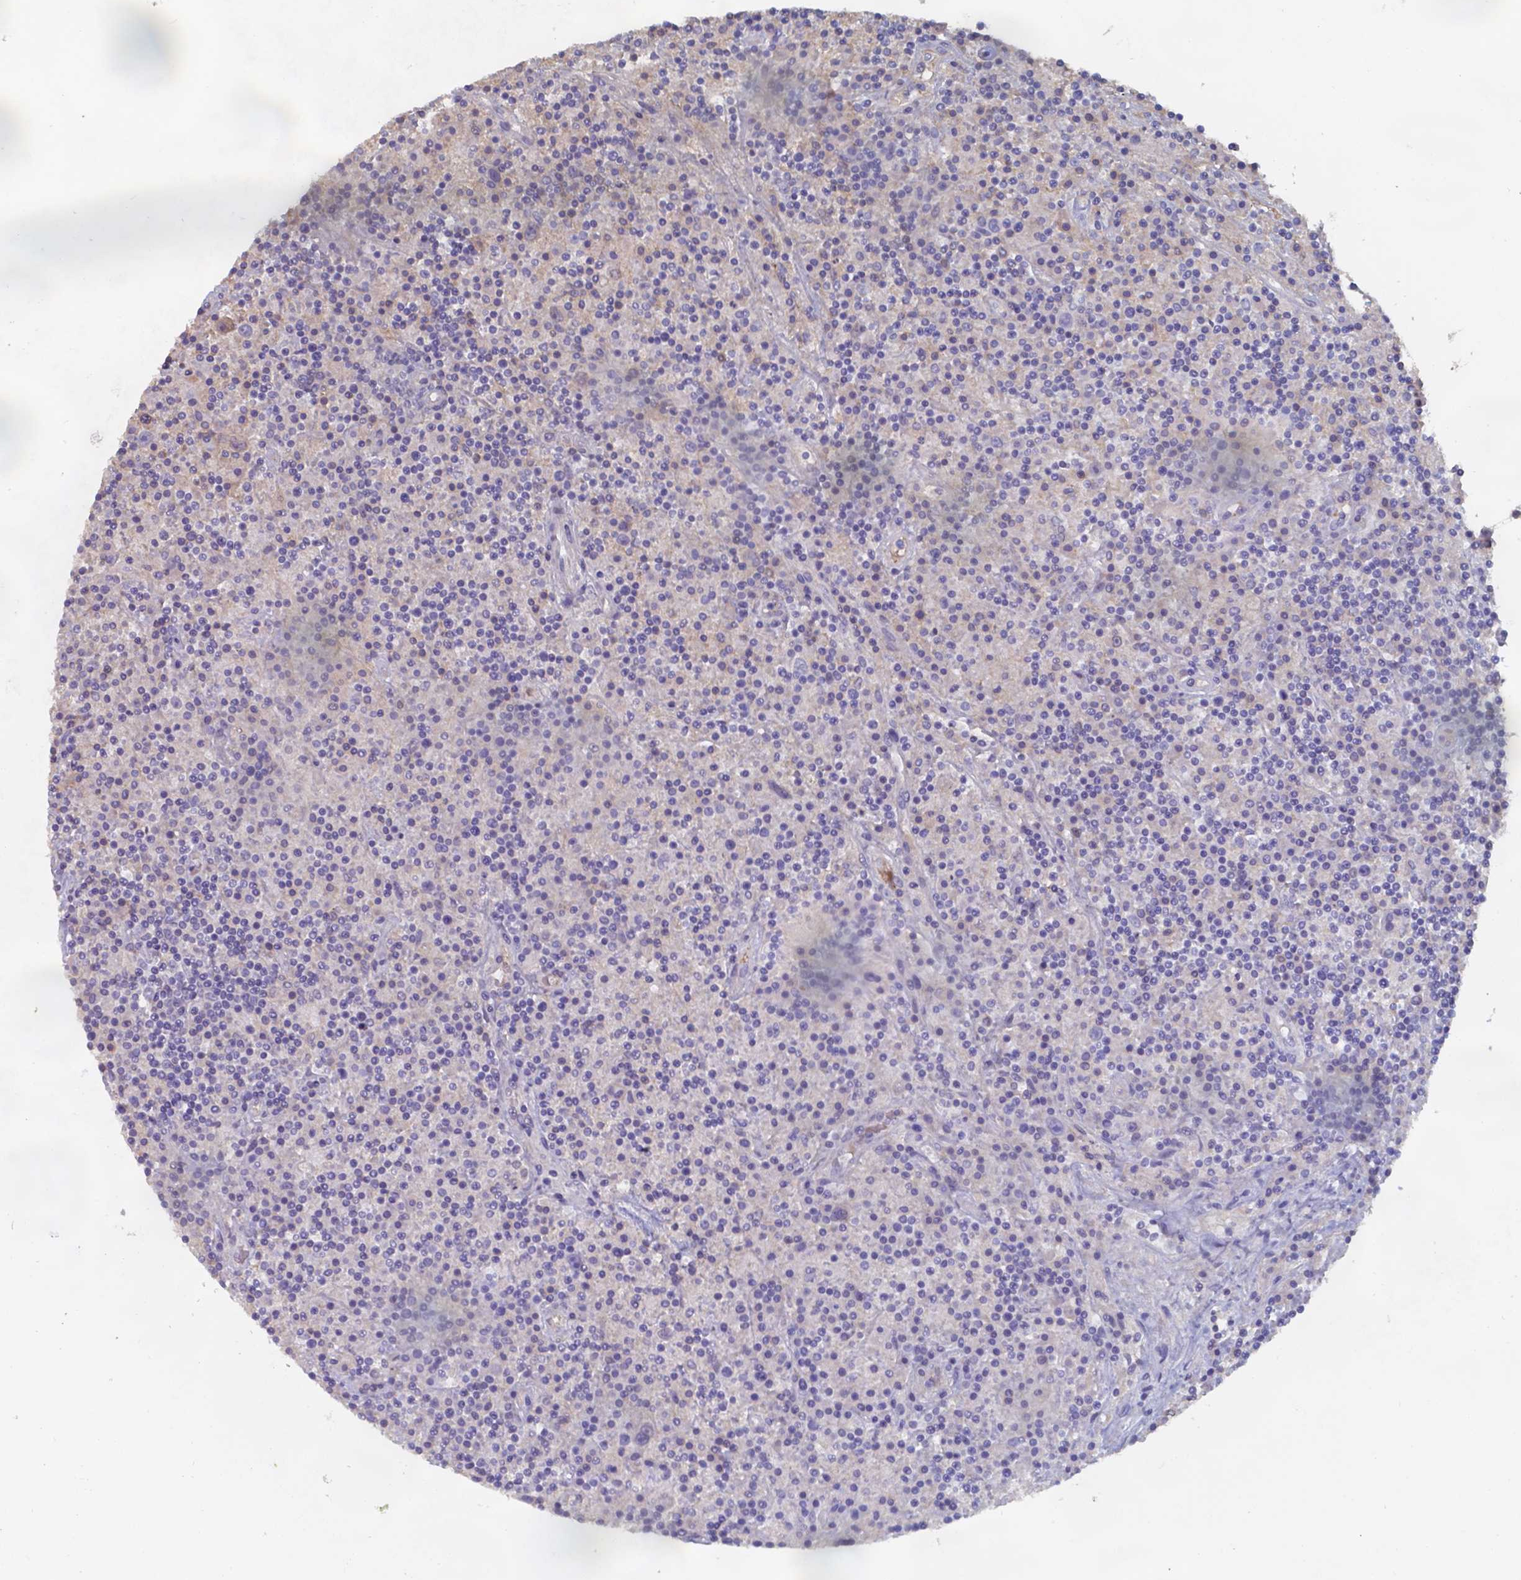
{"staining": {"intensity": "negative", "quantity": "none", "location": "none"}, "tissue": "lymphoma", "cell_type": "Tumor cells", "image_type": "cancer", "snomed": [{"axis": "morphology", "description": "Hodgkin's disease, NOS"}, {"axis": "topography", "description": "Lymph node"}], "caption": "IHC of human lymphoma reveals no expression in tumor cells. (DAB immunohistochemistry (IHC), high magnification).", "gene": "BTBD17", "patient": {"sex": "male", "age": 70}}